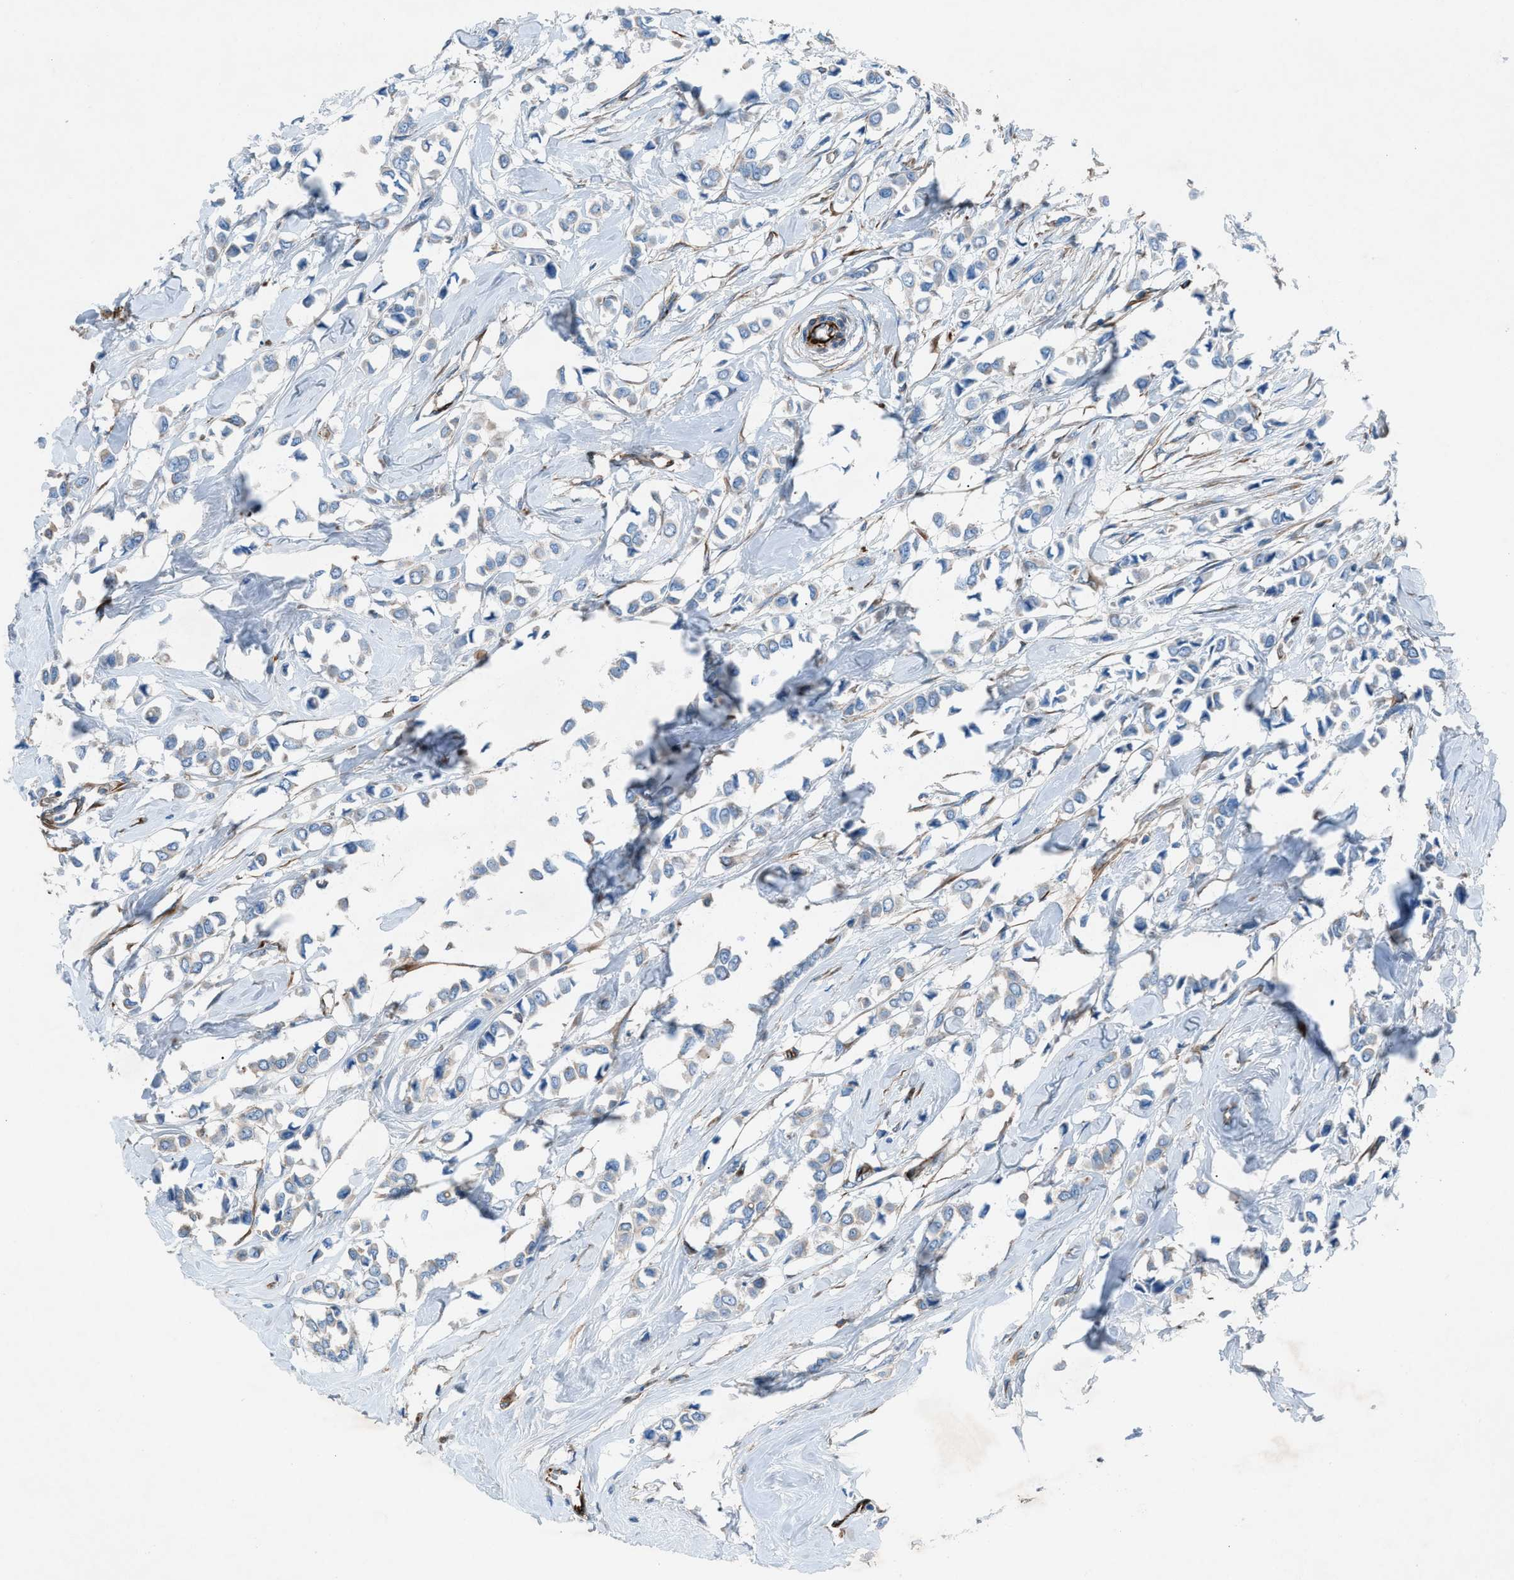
{"staining": {"intensity": "negative", "quantity": "none", "location": "none"}, "tissue": "breast cancer", "cell_type": "Tumor cells", "image_type": "cancer", "snomed": [{"axis": "morphology", "description": "Lobular carcinoma"}, {"axis": "topography", "description": "Breast"}], "caption": "A high-resolution image shows immunohistochemistry staining of lobular carcinoma (breast), which displays no significant staining in tumor cells.", "gene": "CABP7", "patient": {"sex": "female", "age": 51}}